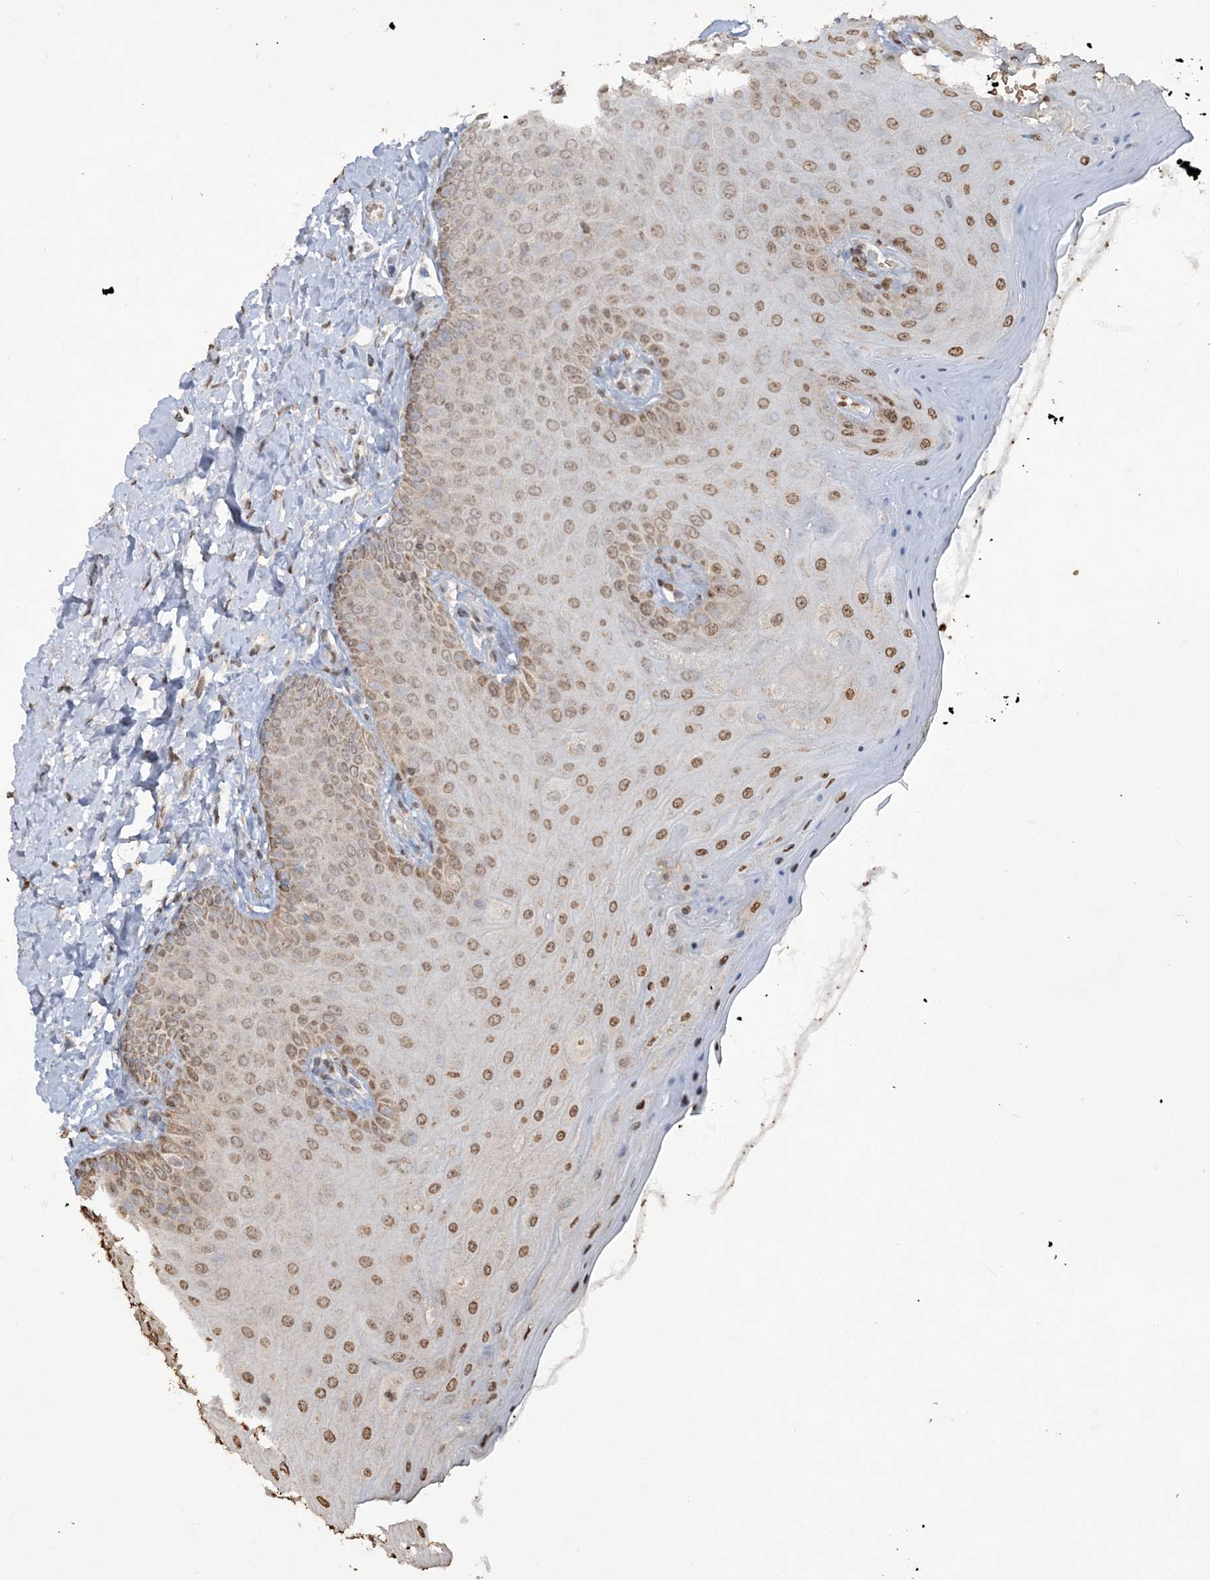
{"staining": {"intensity": "moderate", "quantity": ">75%", "location": "nuclear"}, "tissue": "oral mucosa", "cell_type": "Squamous epithelial cells", "image_type": "normal", "snomed": [{"axis": "morphology", "description": "Normal tissue, NOS"}, {"axis": "topography", "description": "Oral tissue"}], "caption": "High-power microscopy captured an immunohistochemistry histopathology image of benign oral mucosa, revealing moderate nuclear expression in approximately >75% of squamous epithelial cells. (DAB IHC with brightfield microscopy, high magnification).", "gene": "TTC7A", "patient": {"sex": "female", "age": 31}}